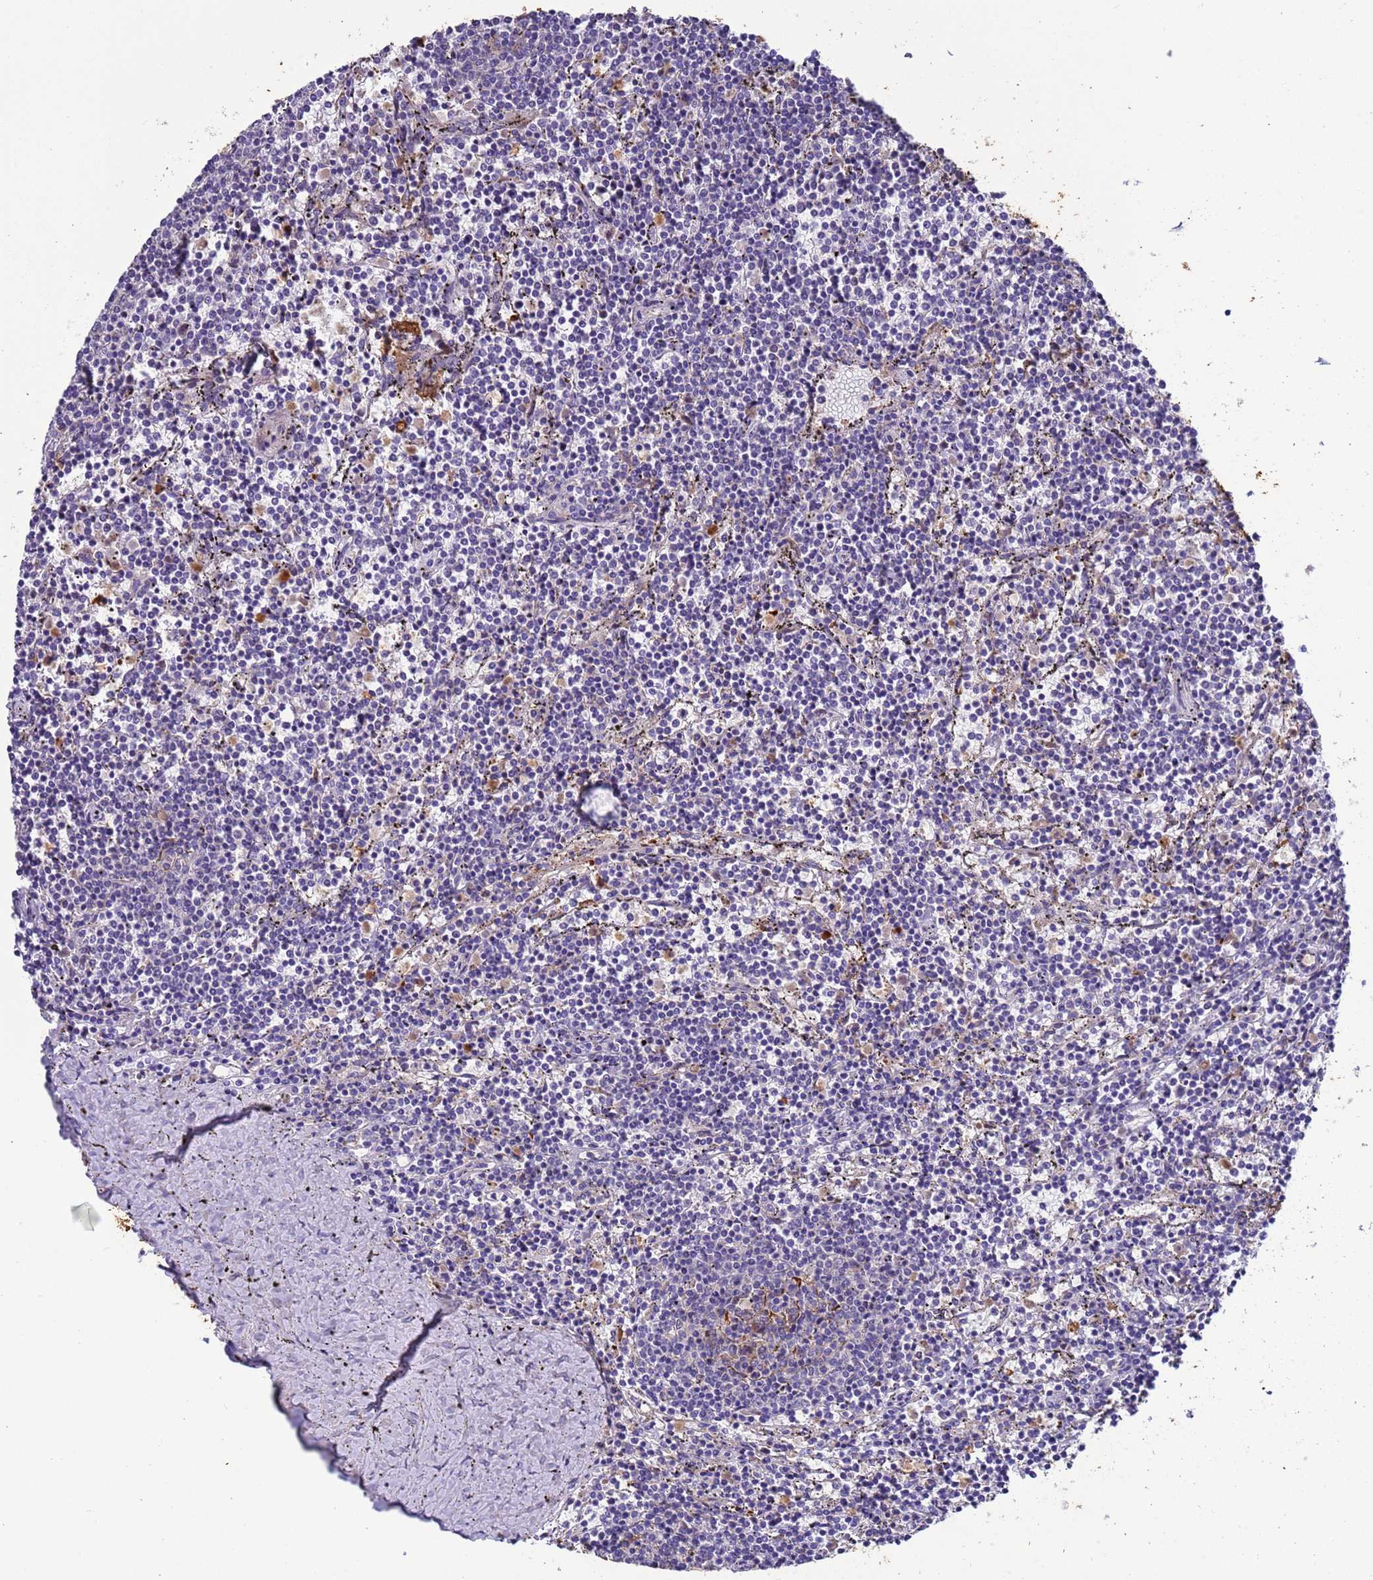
{"staining": {"intensity": "negative", "quantity": "none", "location": "none"}, "tissue": "lymphoma", "cell_type": "Tumor cells", "image_type": "cancer", "snomed": [{"axis": "morphology", "description": "Malignant lymphoma, non-Hodgkin's type, Low grade"}, {"axis": "topography", "description": "Spleen"}], "caption": "Protein analysis of malignant lymphoma, non-Hodgkin's type (low-grade) displays no significant expression in tumor cells.", "gene": "PAQR7", "patient": {"sex": "female", "age": 50}}